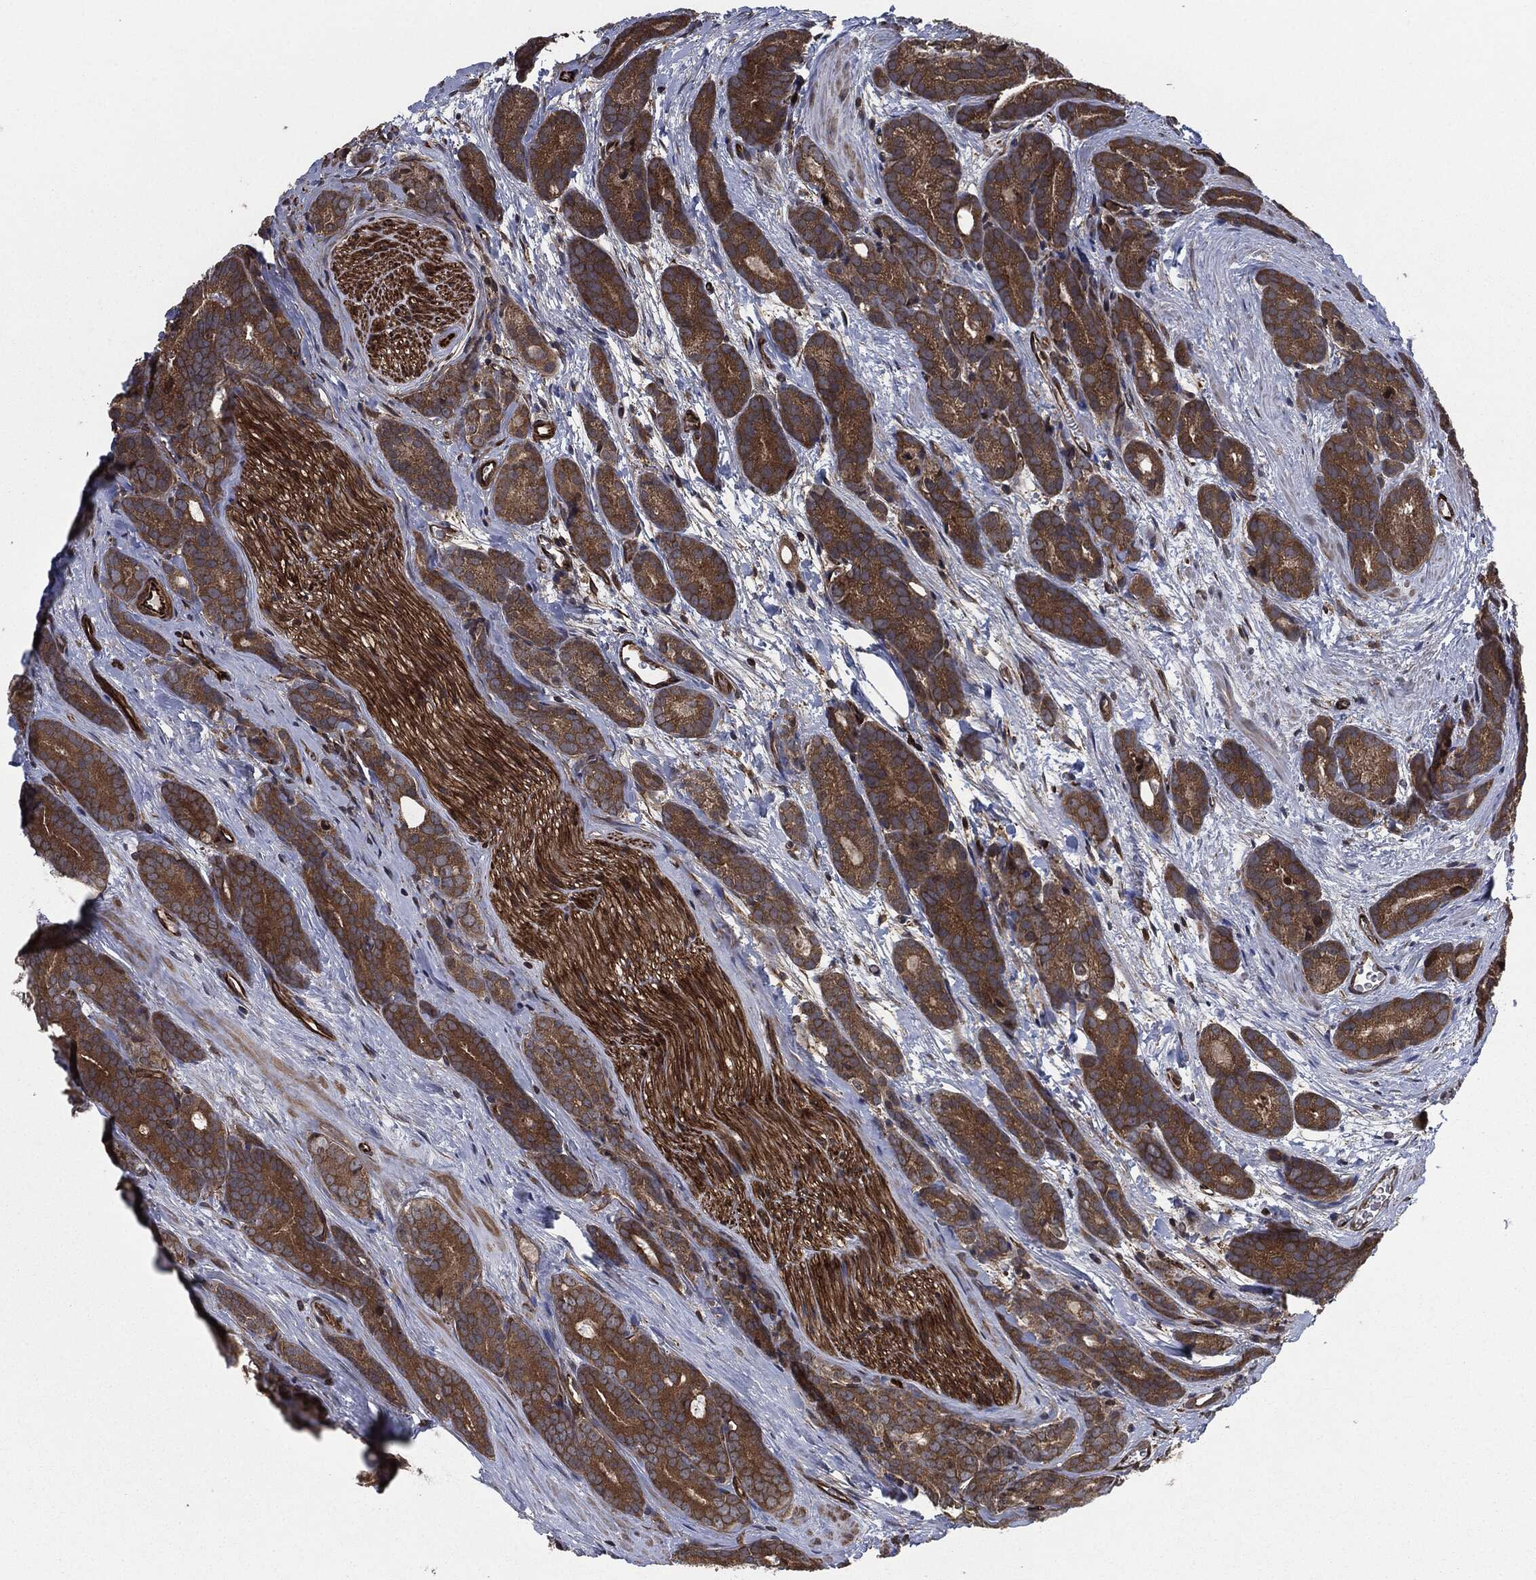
{"staining": {"intensity": "moderate", "quantity": ">75%", "location": "cytoplasmic/membranous"}, "tissue": "prostate cancer", "cell_type": "Tumor cells", "image_type": "cancer", "snomed": [{"axis": "morphology", "description": "Adenocarcinoma, NOS"}, {"axis": "topography", "description": "Prostate"}], "caption": "Immunohistochemistry (IHC) photomicrograph of human prostate cancer stained for a protein (brown), which demonstrates medium levels of moderate cytoplasmic/membranous expression in approximately >75% of tumor cells.", "gene": "RAP1GDS1", "patient": {"sex": "male", "age": 71}}